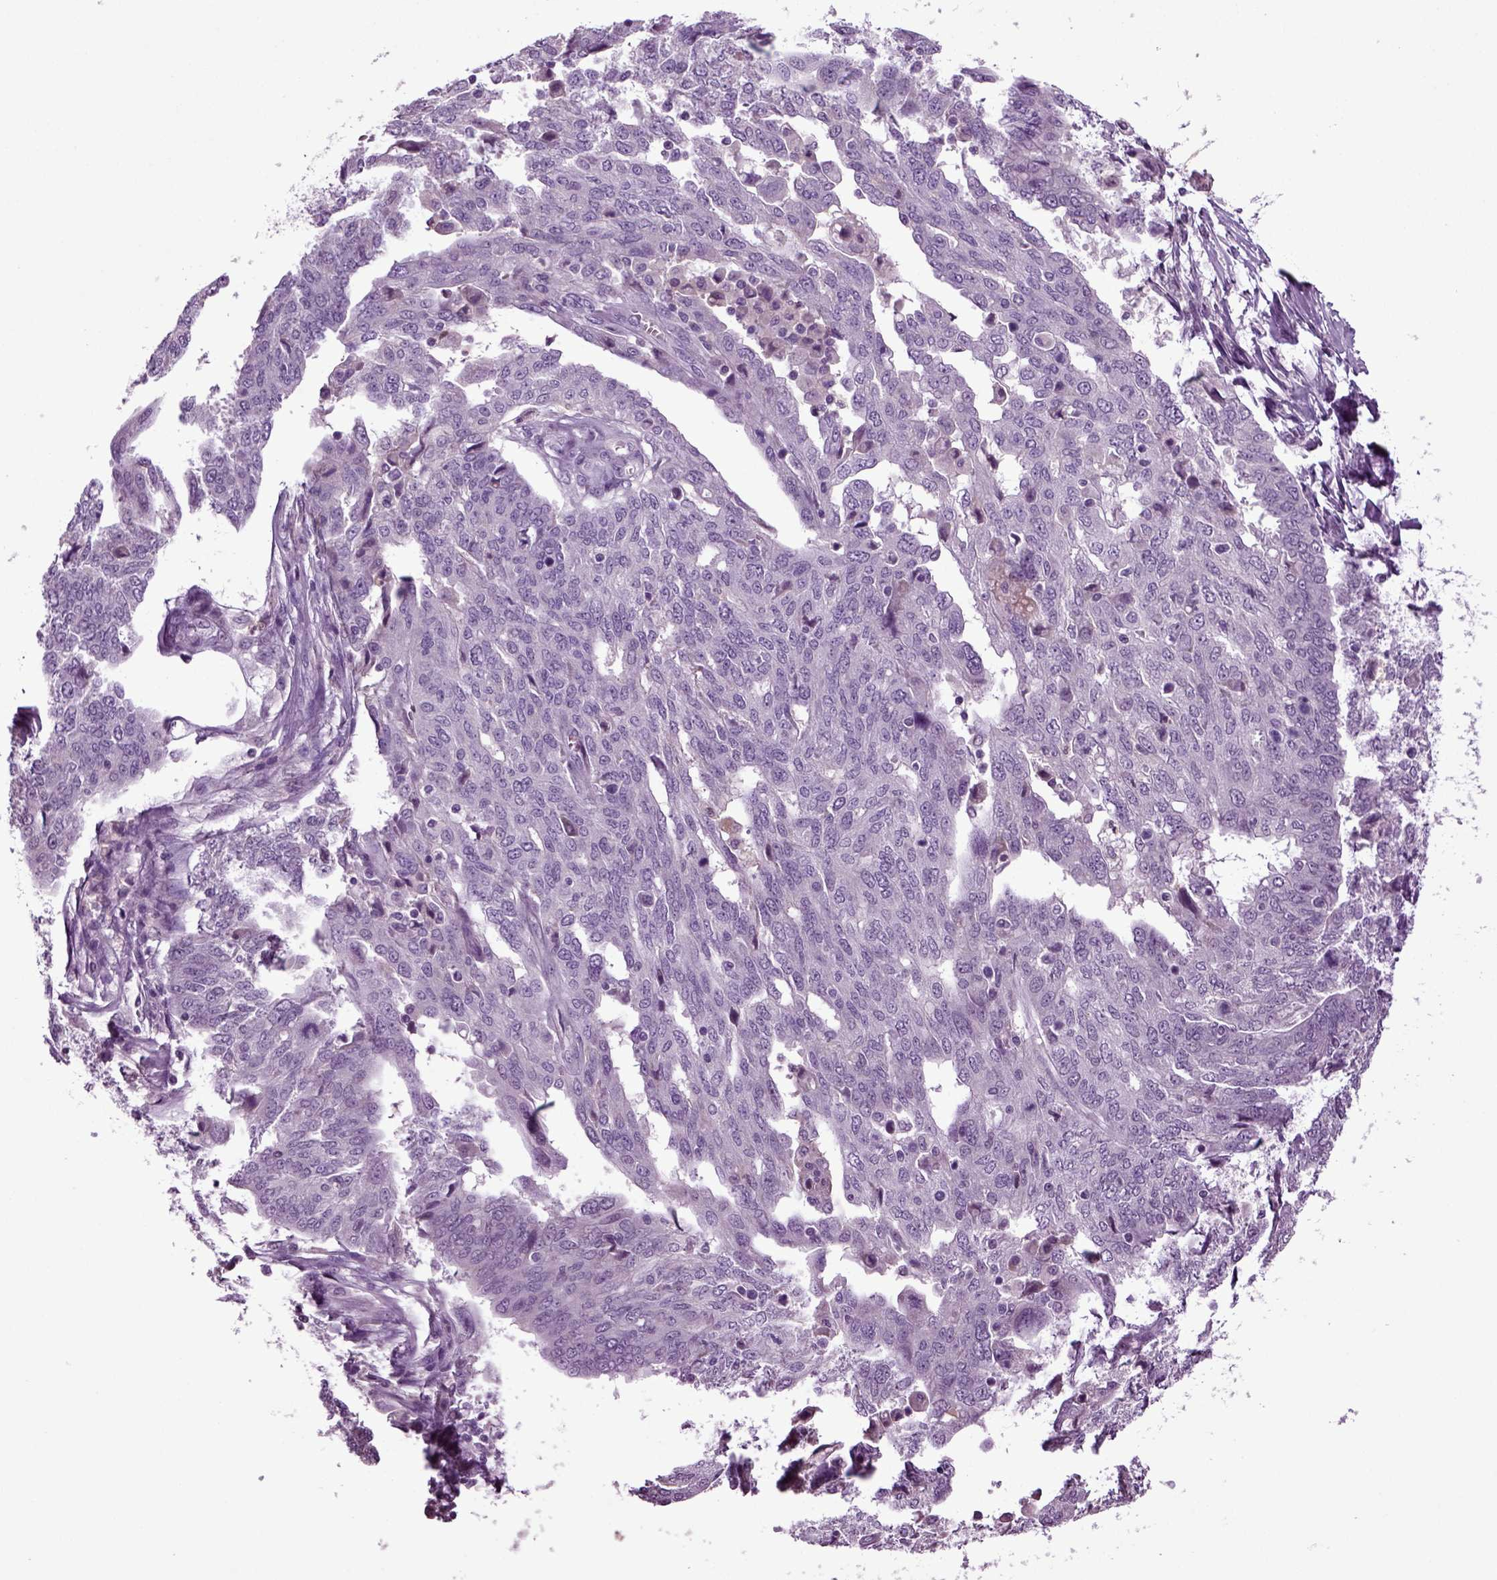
{"staining": {"intensity": "negative", "quantity": "none", "location": "none"}, "tissue": "ovarian cancer", "cell_type": "Tumor cells", "image_type": "cancer", "snomed": [{"axis": "morphology", "description": "Cystadenocarcinoma, serous, NOS"}, {"axis": "topography", "description": "Ovary"}], "caption": "This micrograph is of ovarian serous cystadenocarcinoma stained with immunohistochemistry to label a protein in brown with the nuclei are counter-stained blue. There is no staining in tumor cells.", "gene": "FGF11", "patient": {"sex": "female", "age": 67}}